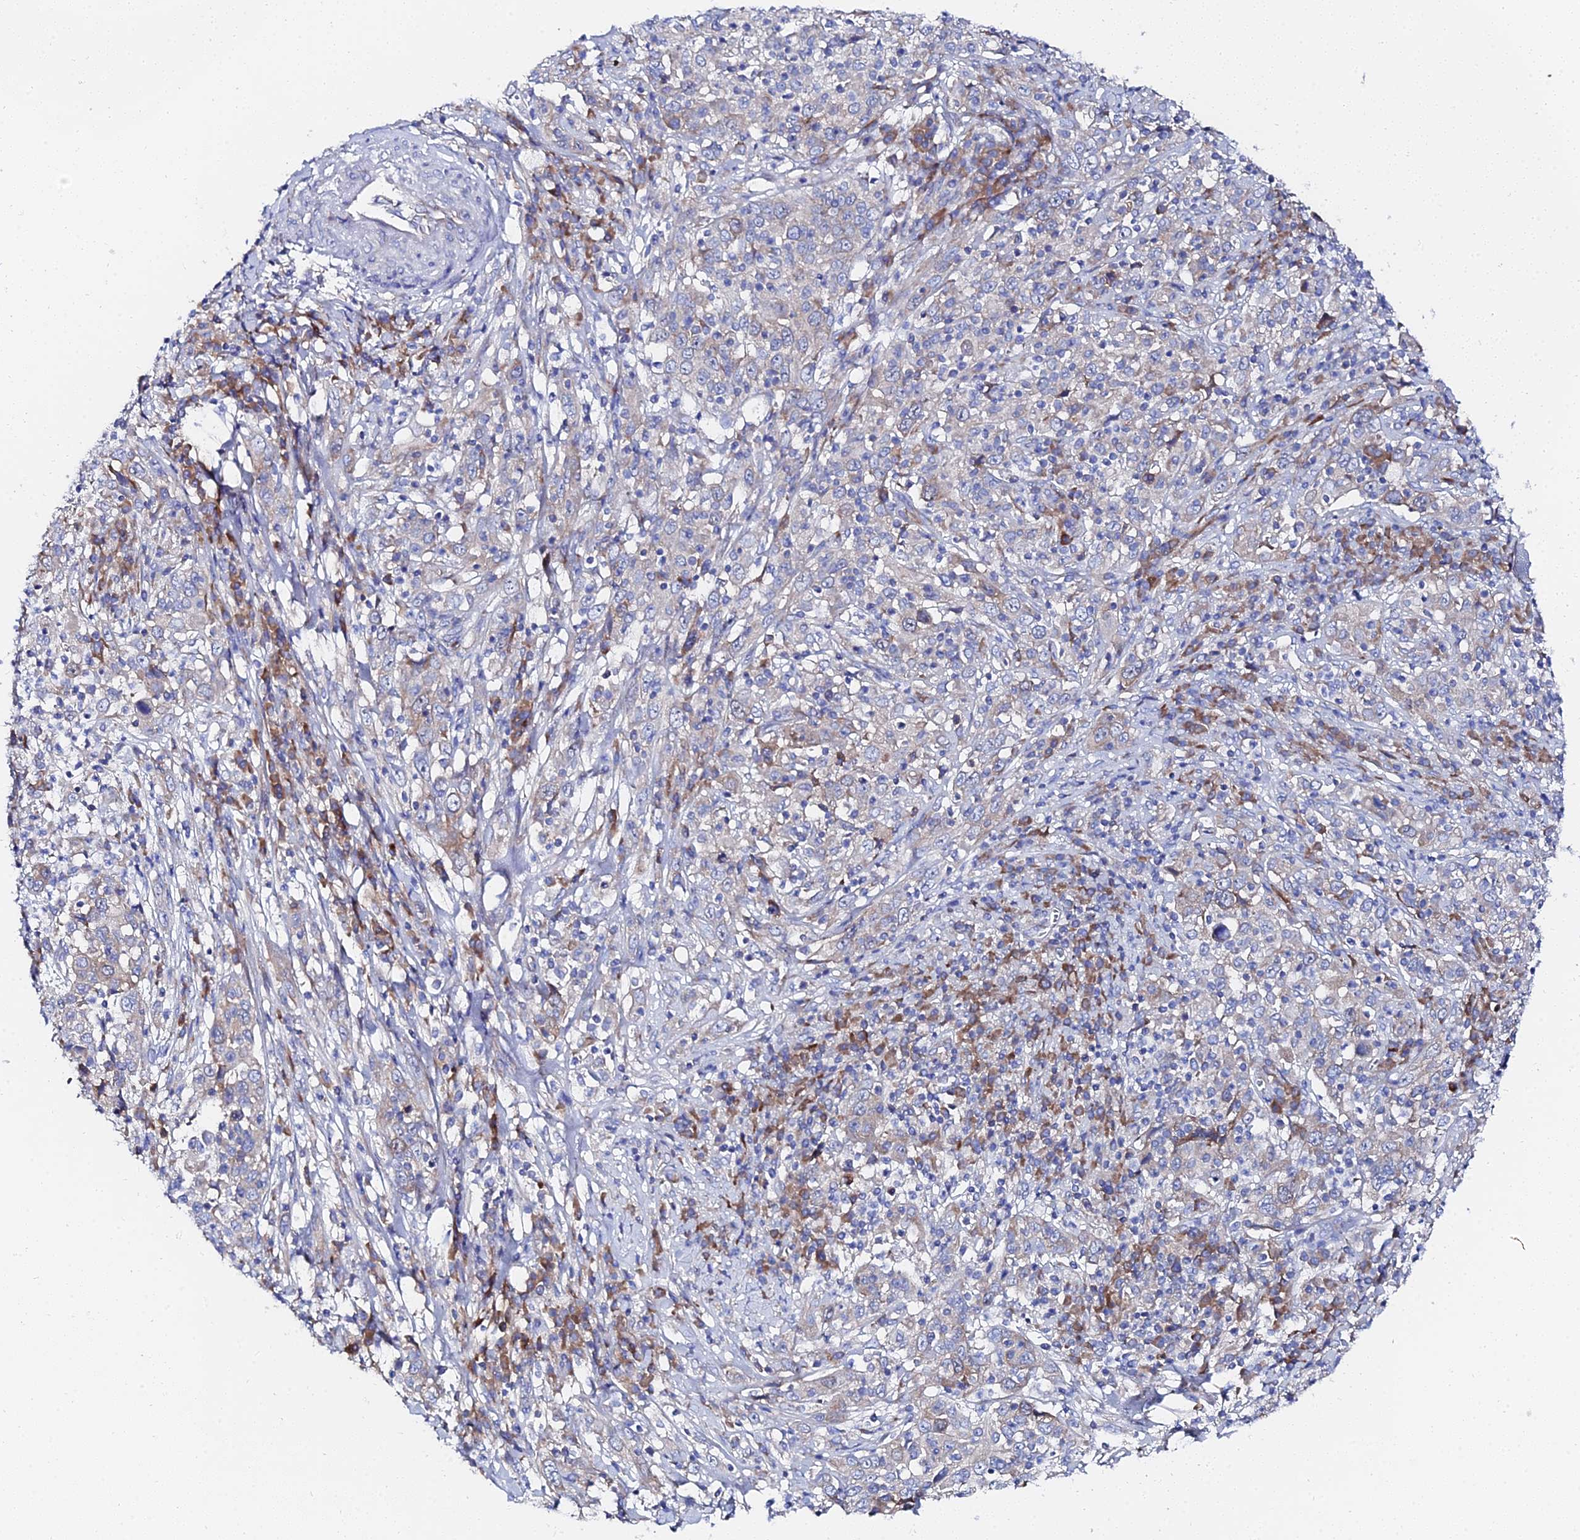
{"staining": {"intensity": "weak", "quantity": "<25%", "location": "cytoplasmic/membranous"}, "tissue": "cervical cancer", "cell_type": "Tumor cells", "image_type": "cancer", "snomed": [{"axis": "morphology", "description": "Squamous cell carcinoma, NOS"}, {"axis": "topography", "description": "Cervix"}], "caption": "This is a image of IHC staining of cervical cancer, which shows no positivity in tumor cells.", "gene": "PTTG1", "patient": {"sex": "female", "age": 46}}